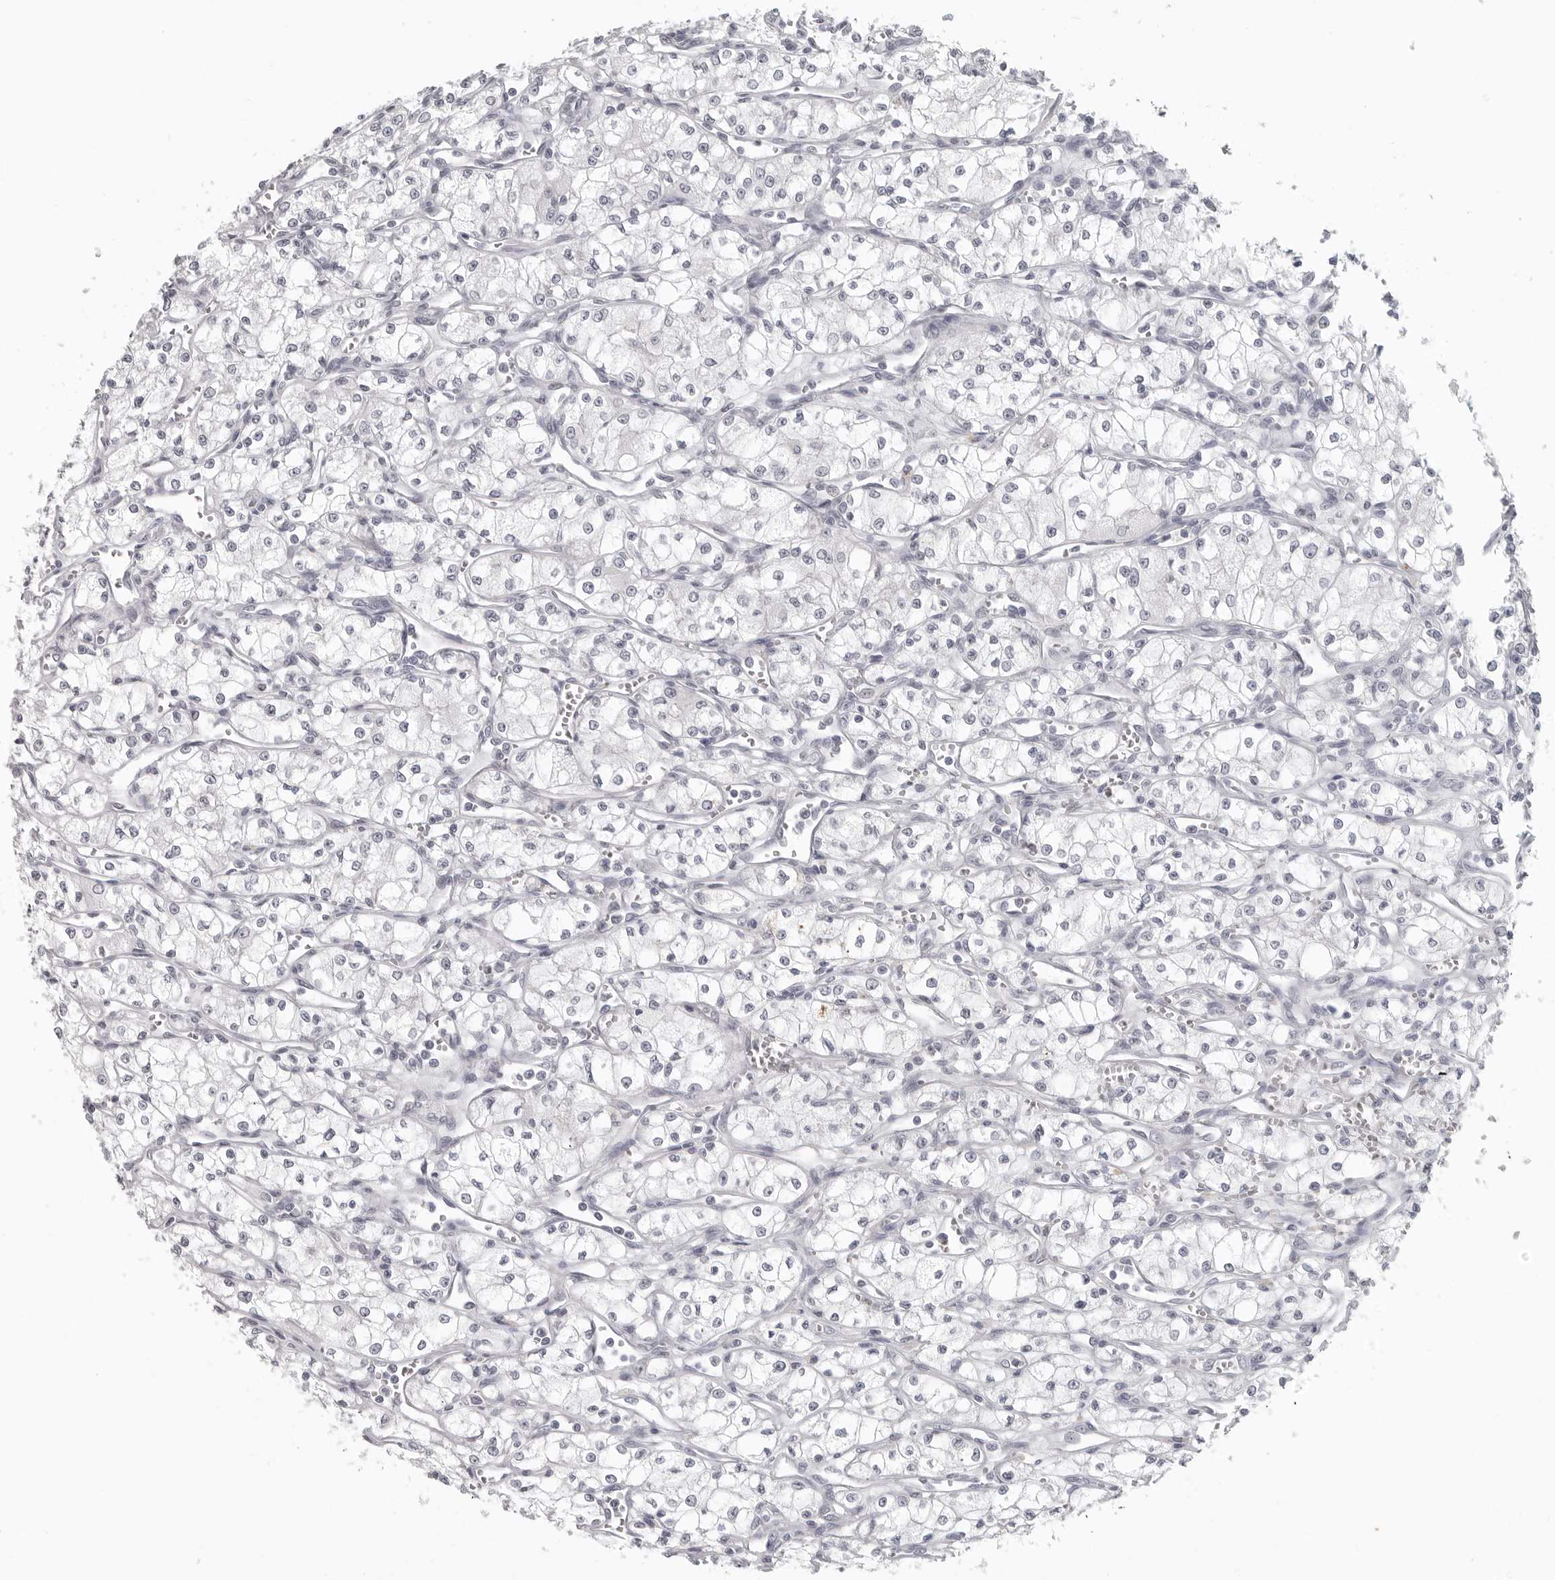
{"staining": {"intensity": "negative", "quantity": "none", "location": "none"}, "tissue": "renal cancer", "cell_type": "Tumor cells", "image_type": "cancer", "snomed": [{"axis": "morphology", "description": "Adenocarcinoma, NOS"}, {"axis": "topography", "description": "Kidney"}], "caption": "There is no significant expression in tumor cells of adenocarcinoma (renal).", "gene": "BPIFA1", "patient": {"sex": "male", "age": 59}}